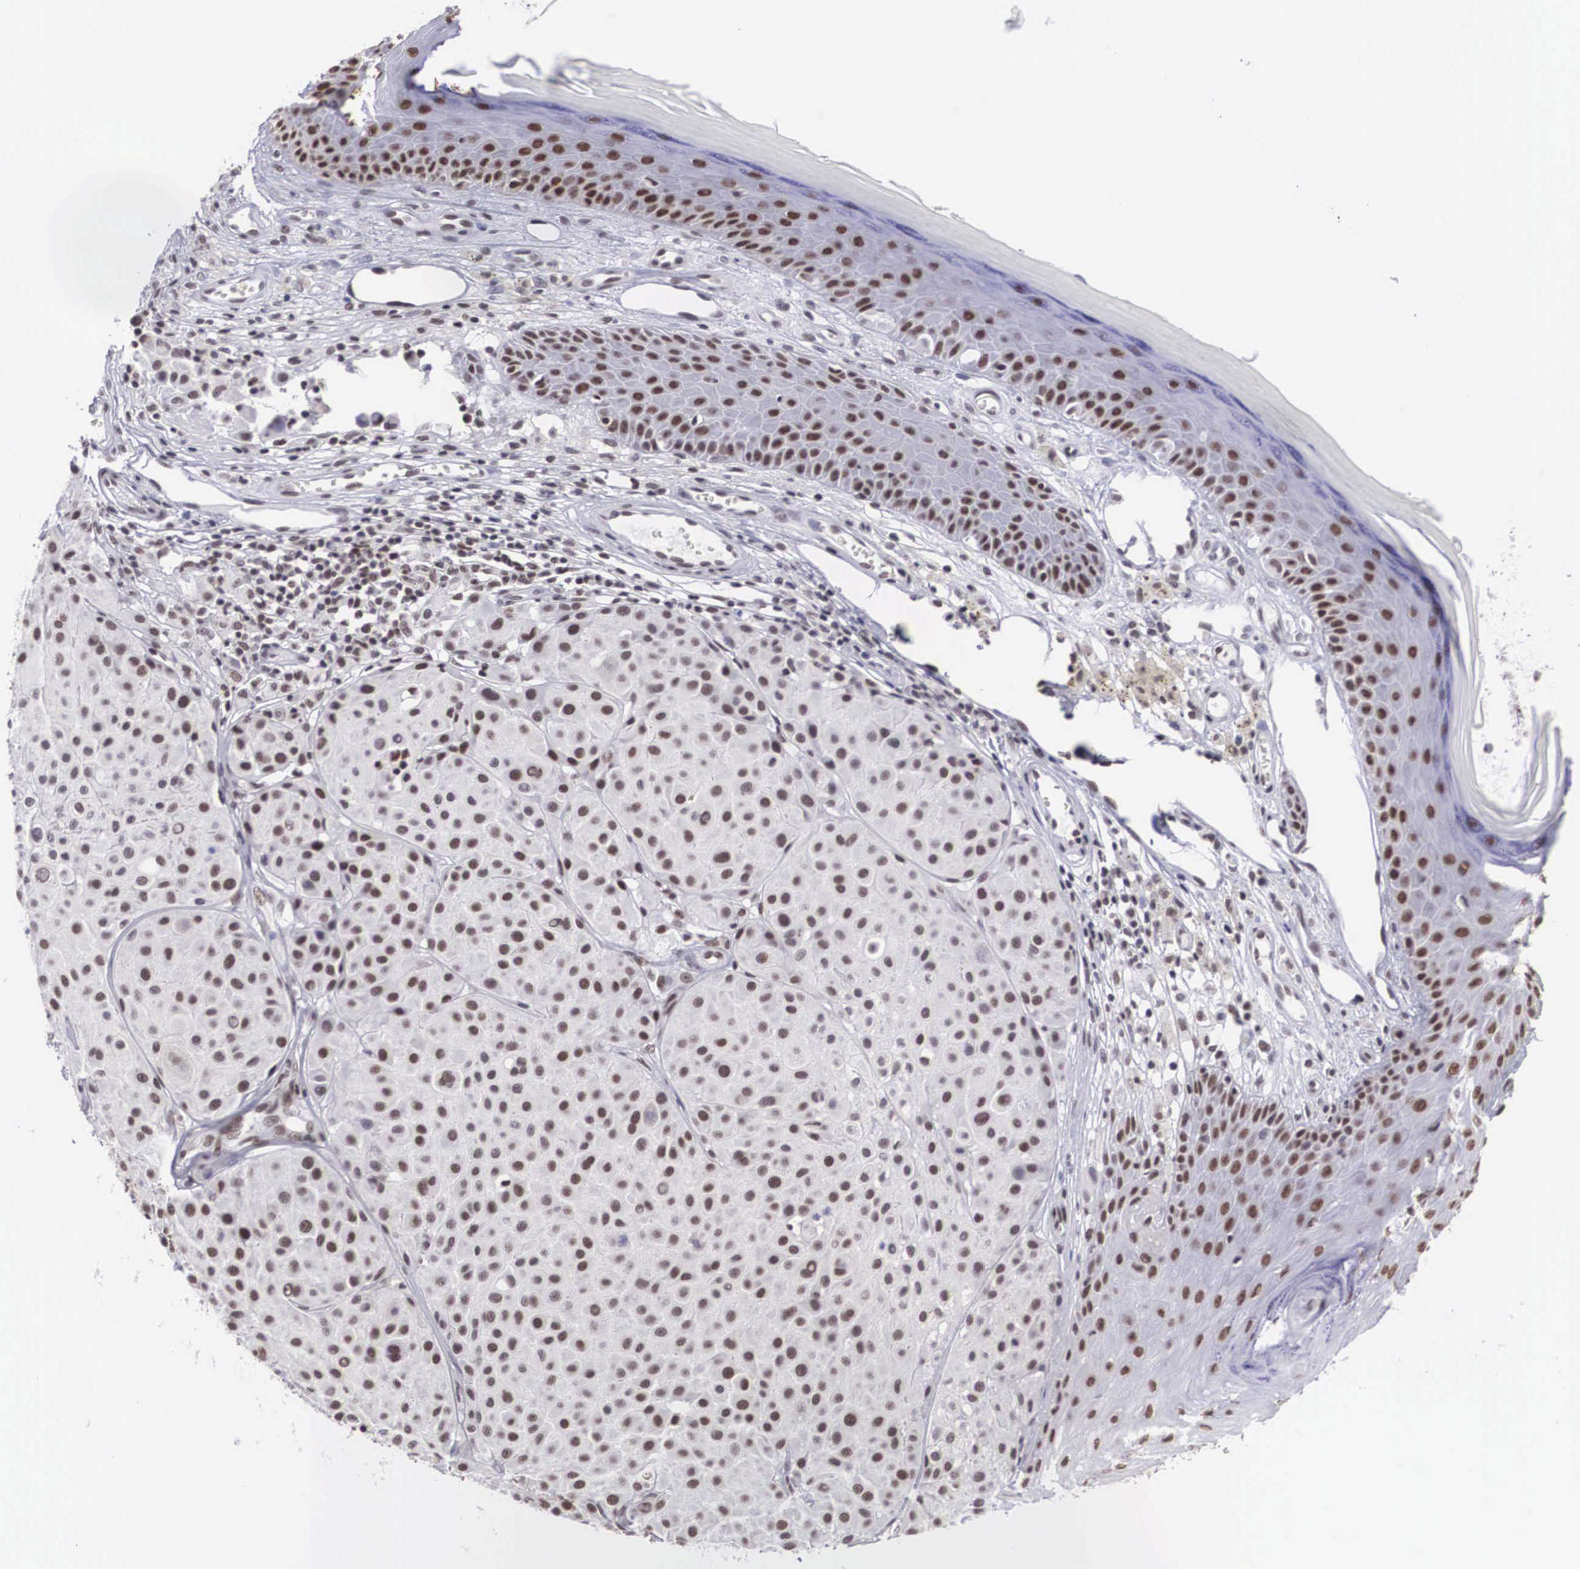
{"staining": {"intensity": "weak", "quantity": "25%-75%", "location": "nuclear"}, "tissue": "melanoma", "cell_type": "Tumor cells", "image_type": "cancer", "snomed": [{"axis": "morphology", "description": "Malignant melanoma, NOS"}, {"axis": "topography", "description": "Skin"}], "caption": "This is an image of immunohistochemistry (IHC) staining of malignant melanoma, which shows weak positivity in the nuclear of tumor cells.", "gene": "CSTF2", "patient": {"sex": "male", "age": 36}}